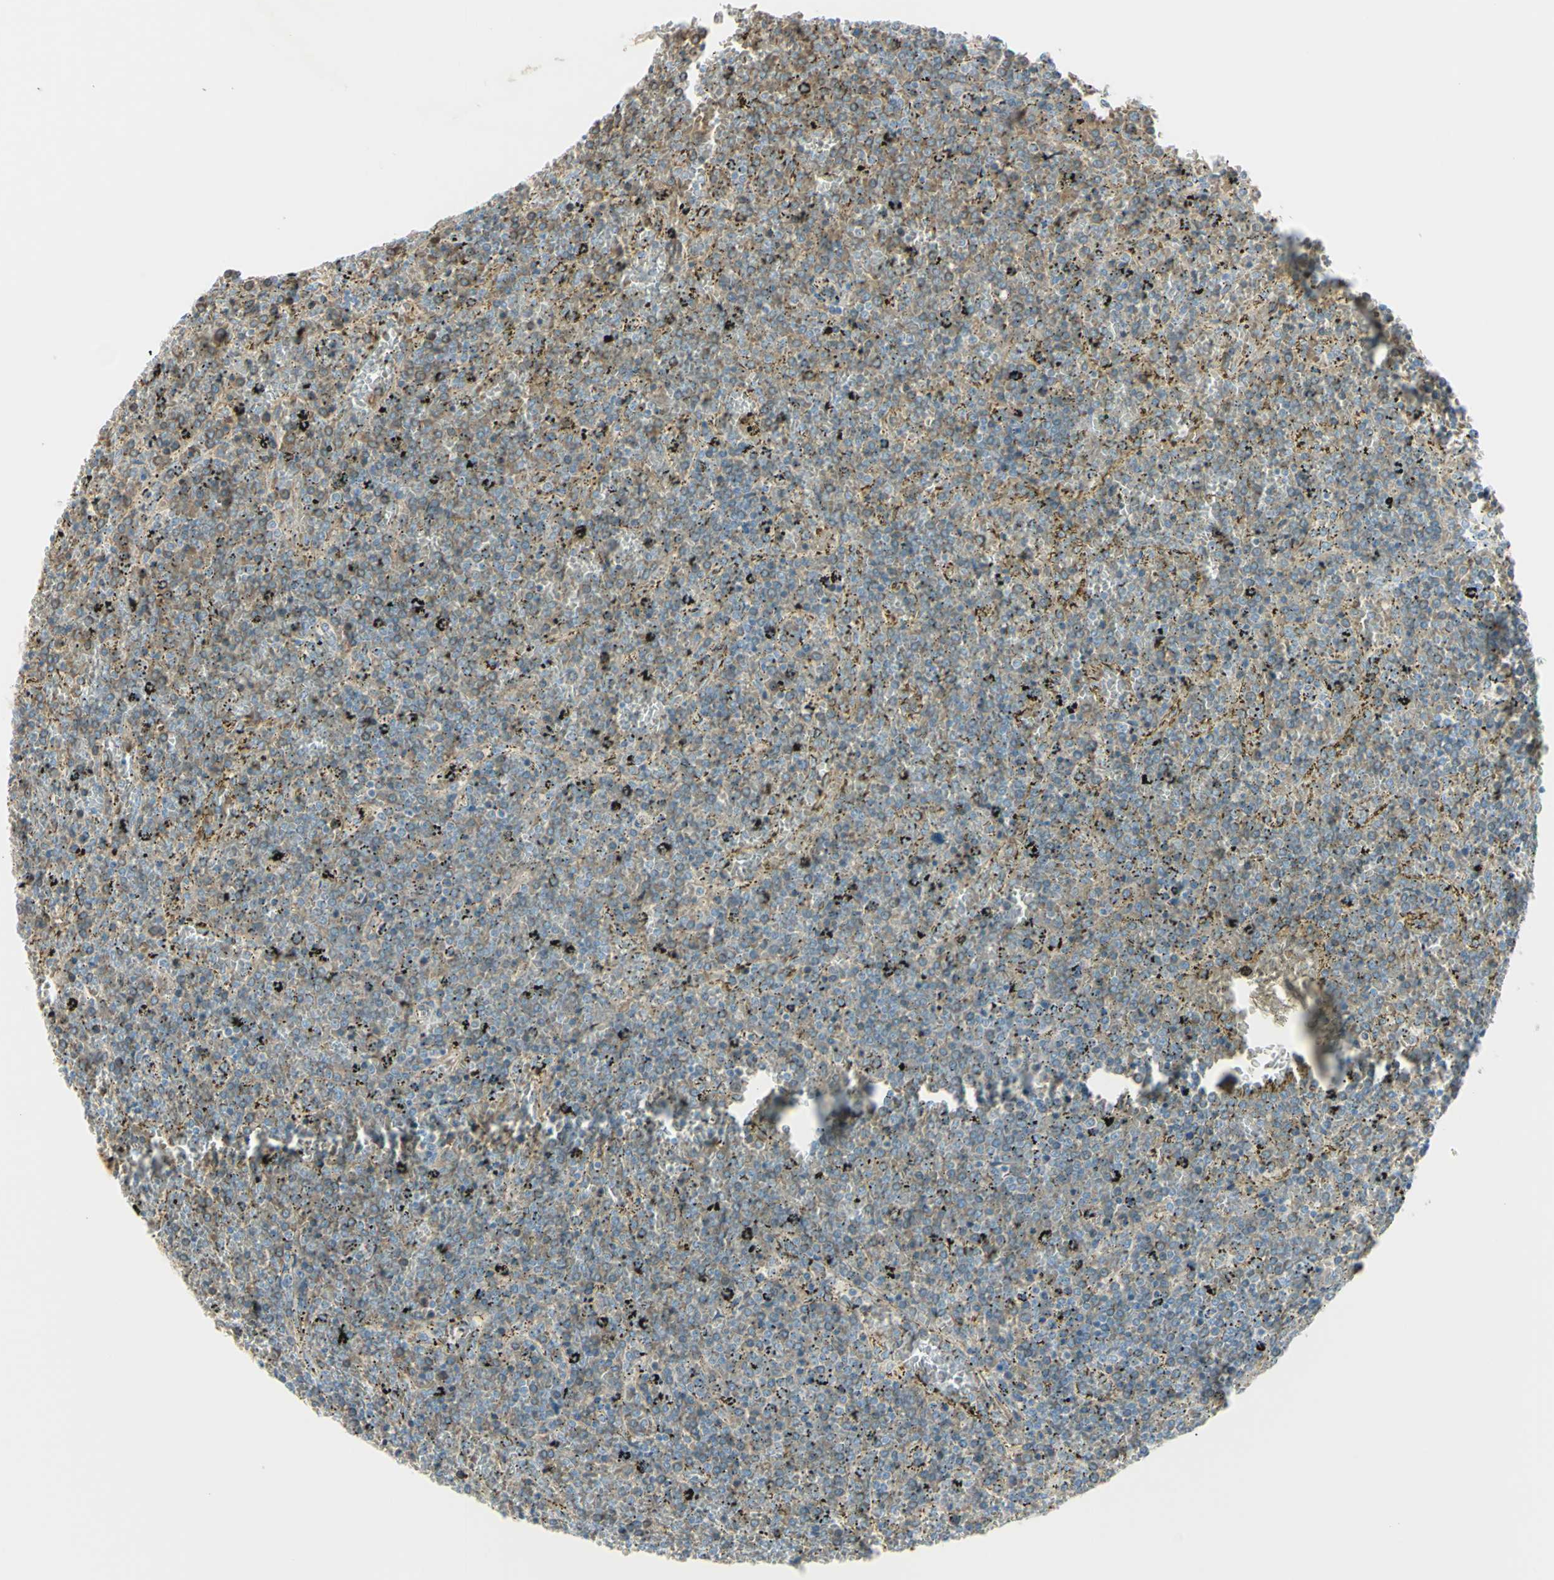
{"staining": {"intensity": "weak", "quantity": ">75%", "location": "cytoplasmic/membranous"}, "tissue": "lymphoma", "cell_type": "Tumor cells", "image_type": "cancer", "snomed": [{"axis": "morphology", "description": "Malignant lymphoma, non-Hodgkin's type, Low grade"}, {"axis": "topography", "description": "Spleen"}], "caption": "A low amount of weak cytoplasmic/membranous expression is present in approximately >75% of tumor cells in malignant lymphoma, non-Hodgkin's type (low-grade) tissue. Nuclei are stained in blue.", "gene": "PCDHGA2", "patient": {"sex": "female", "age": 77}}